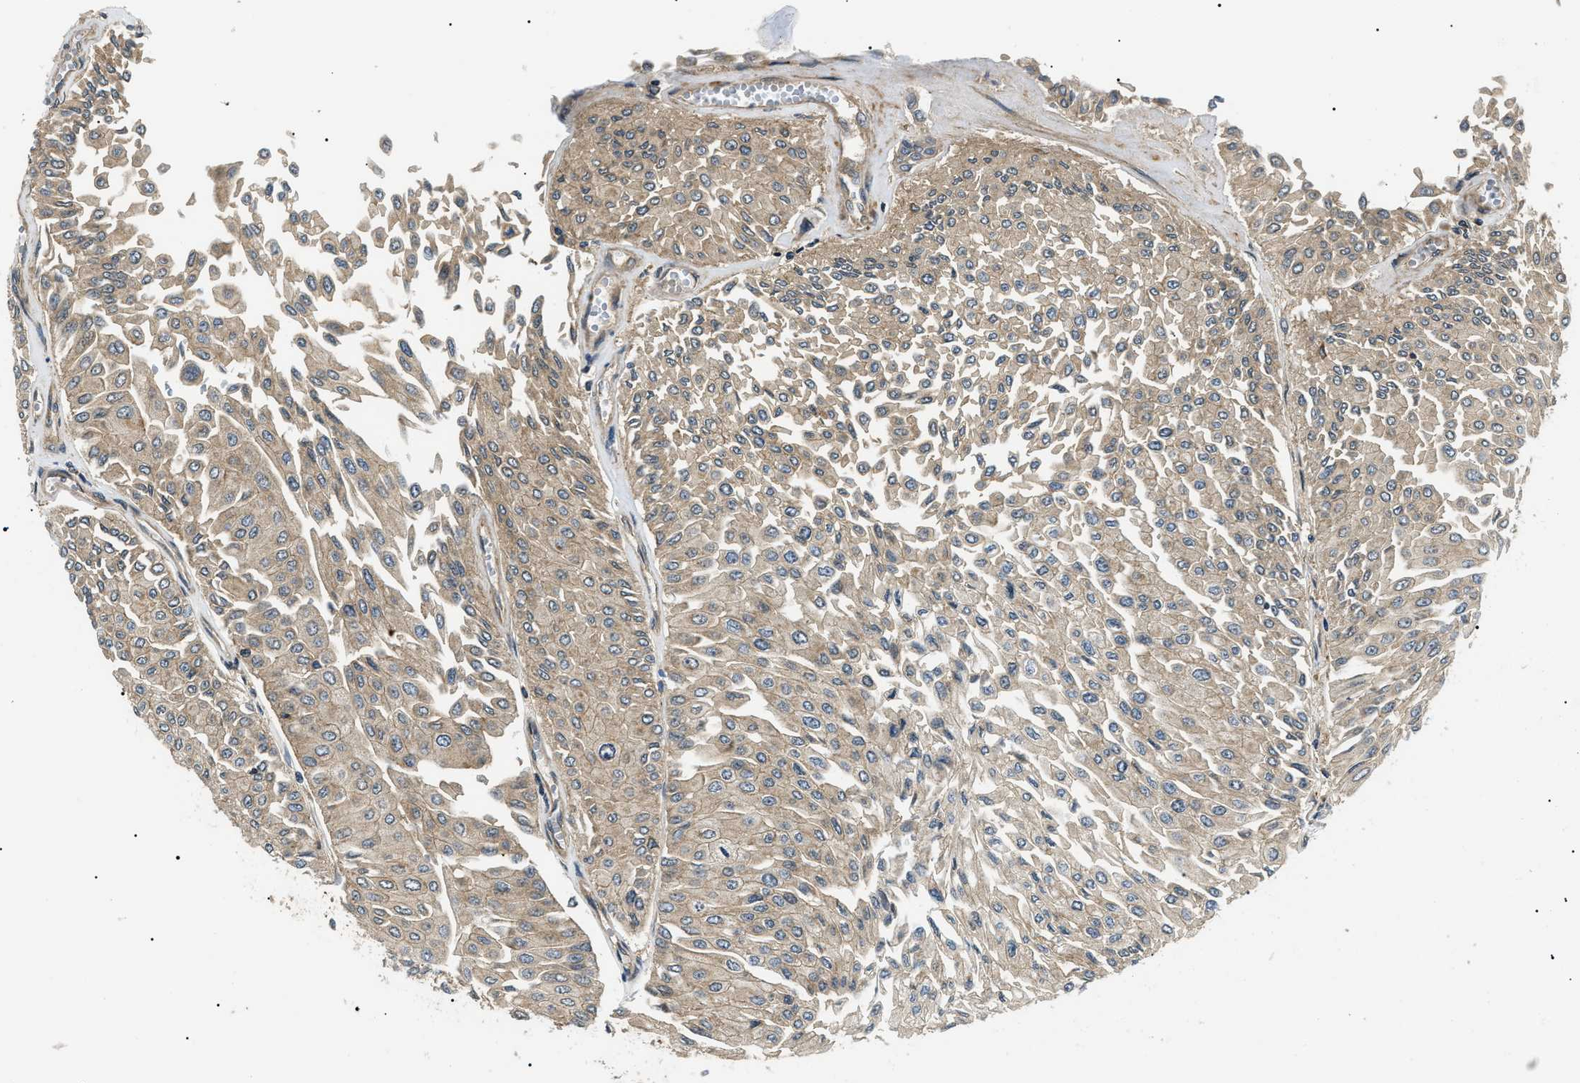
{"staining": {"intensity": "weak", "quantity": ">75%", "location": "cytoplasmic/membranous"}, "tissue": "urothelial cancer", "cell_type": "Tumor cells", "image_type": "cancer", "snomed": [{"axis": "morphology", "description": "Urothelial carcinoma, Low grade"}, {"axis": "topography", "description": "Urinary bladder"}], "caption": "Urothelial carcinoma (low-grade) stained with DAB (3,3'-diaminobenzidine) immunohistochemistry (IHC) shows low levels of weak cytoplasmic/membranous positivity in approximately >75% of tumor cells.", "gene": "ATP6AP1", "patient": {"sex": "male", "age": 67}}